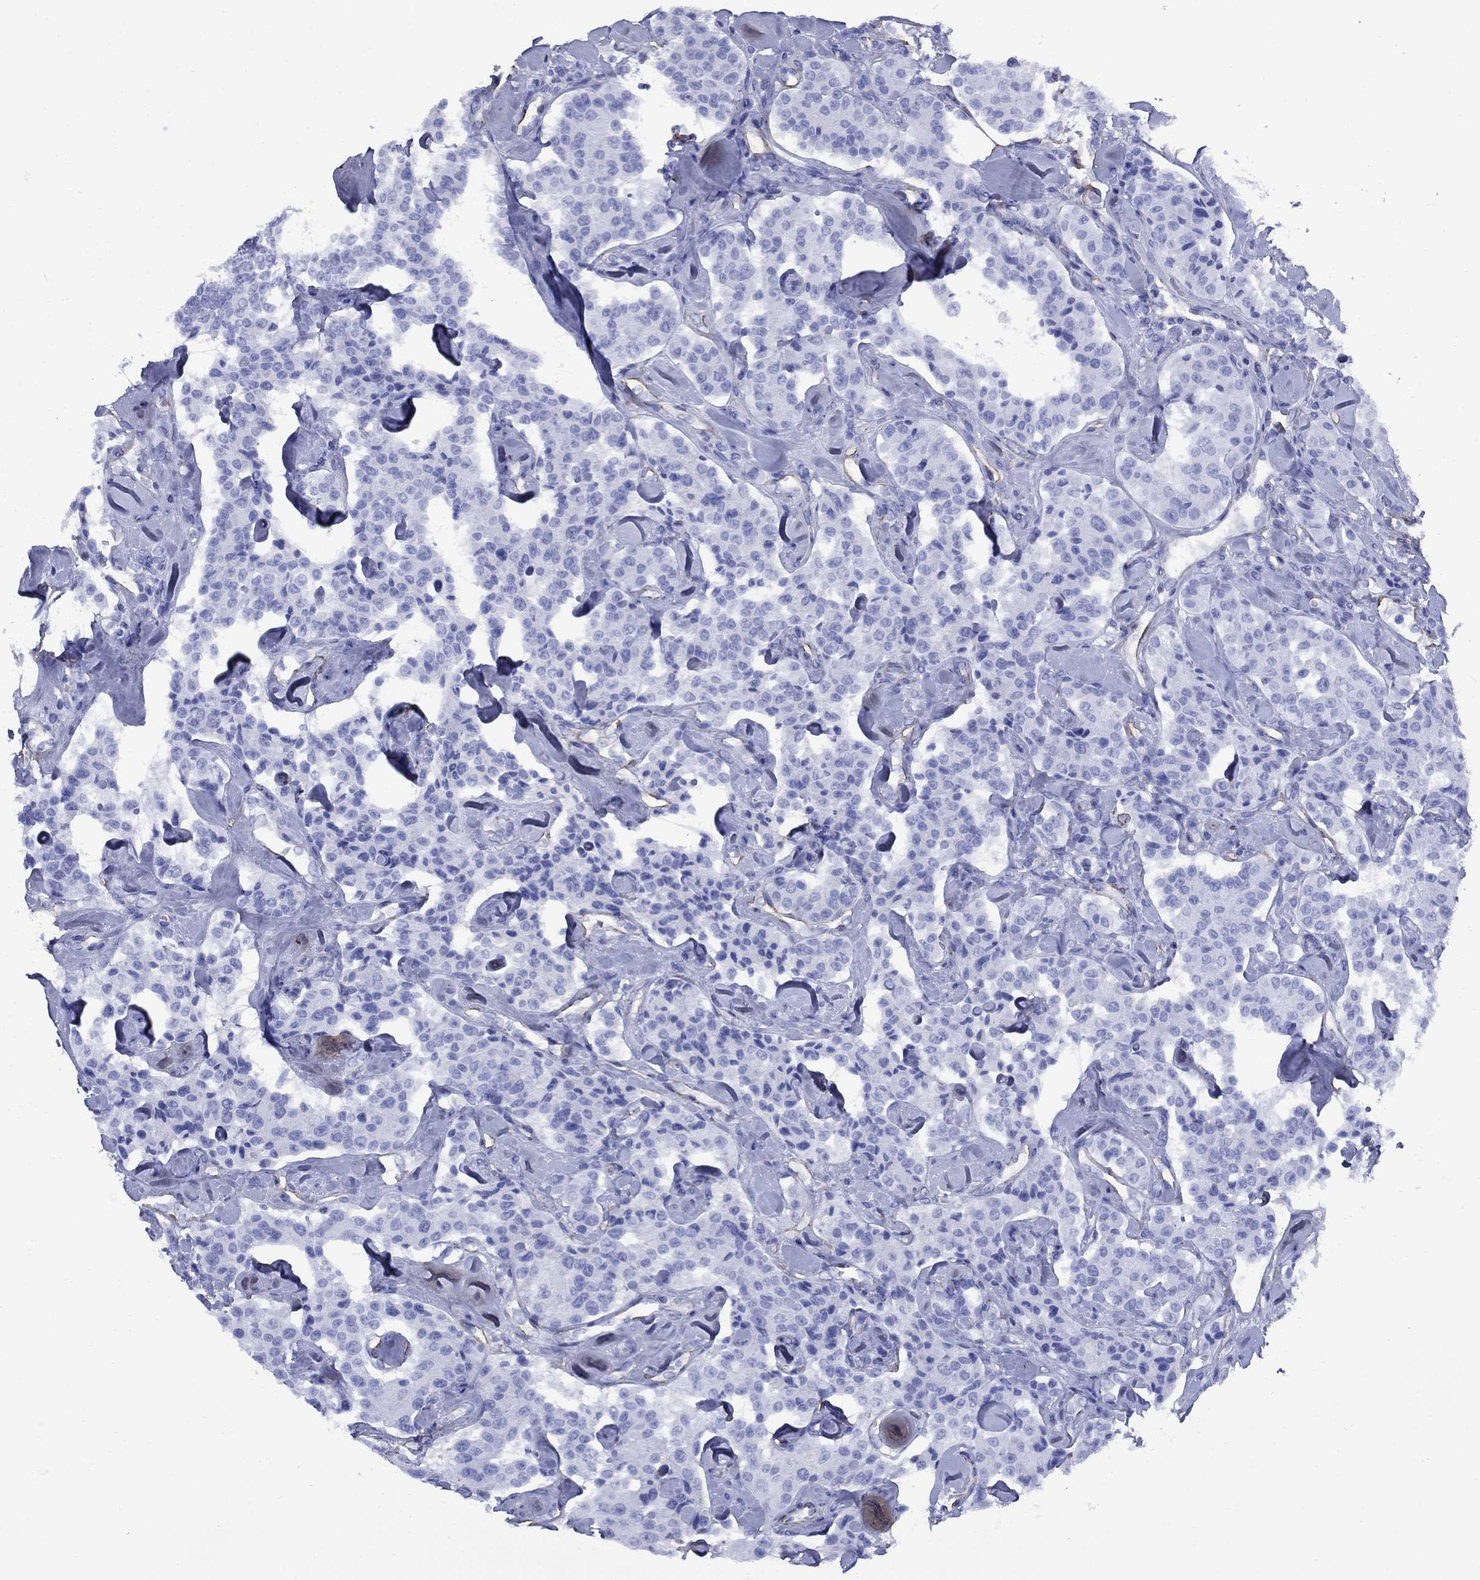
{"staining": {"intensity": "negative", "quantity": "none", "location": "none"}, "tissue": "carcinoid", "cell_type": "Tumor cells", "image_type": "cancer", "snomed": [{"axis": "morphology", "description": "Carcinoid, malignant, NOS"}, {"axis": "topography", "description": "Pancreas"}], "caption": "DAB (3,3'-diaminobenzidine) immunohistochemical staining of human carcinoid (malignant) displays no significant expression in tumor cells. (DAB immunohistochemistry (IHC), high magnification).", "gene": "VTN", "patient": {"sex": "male", "age": 41}}